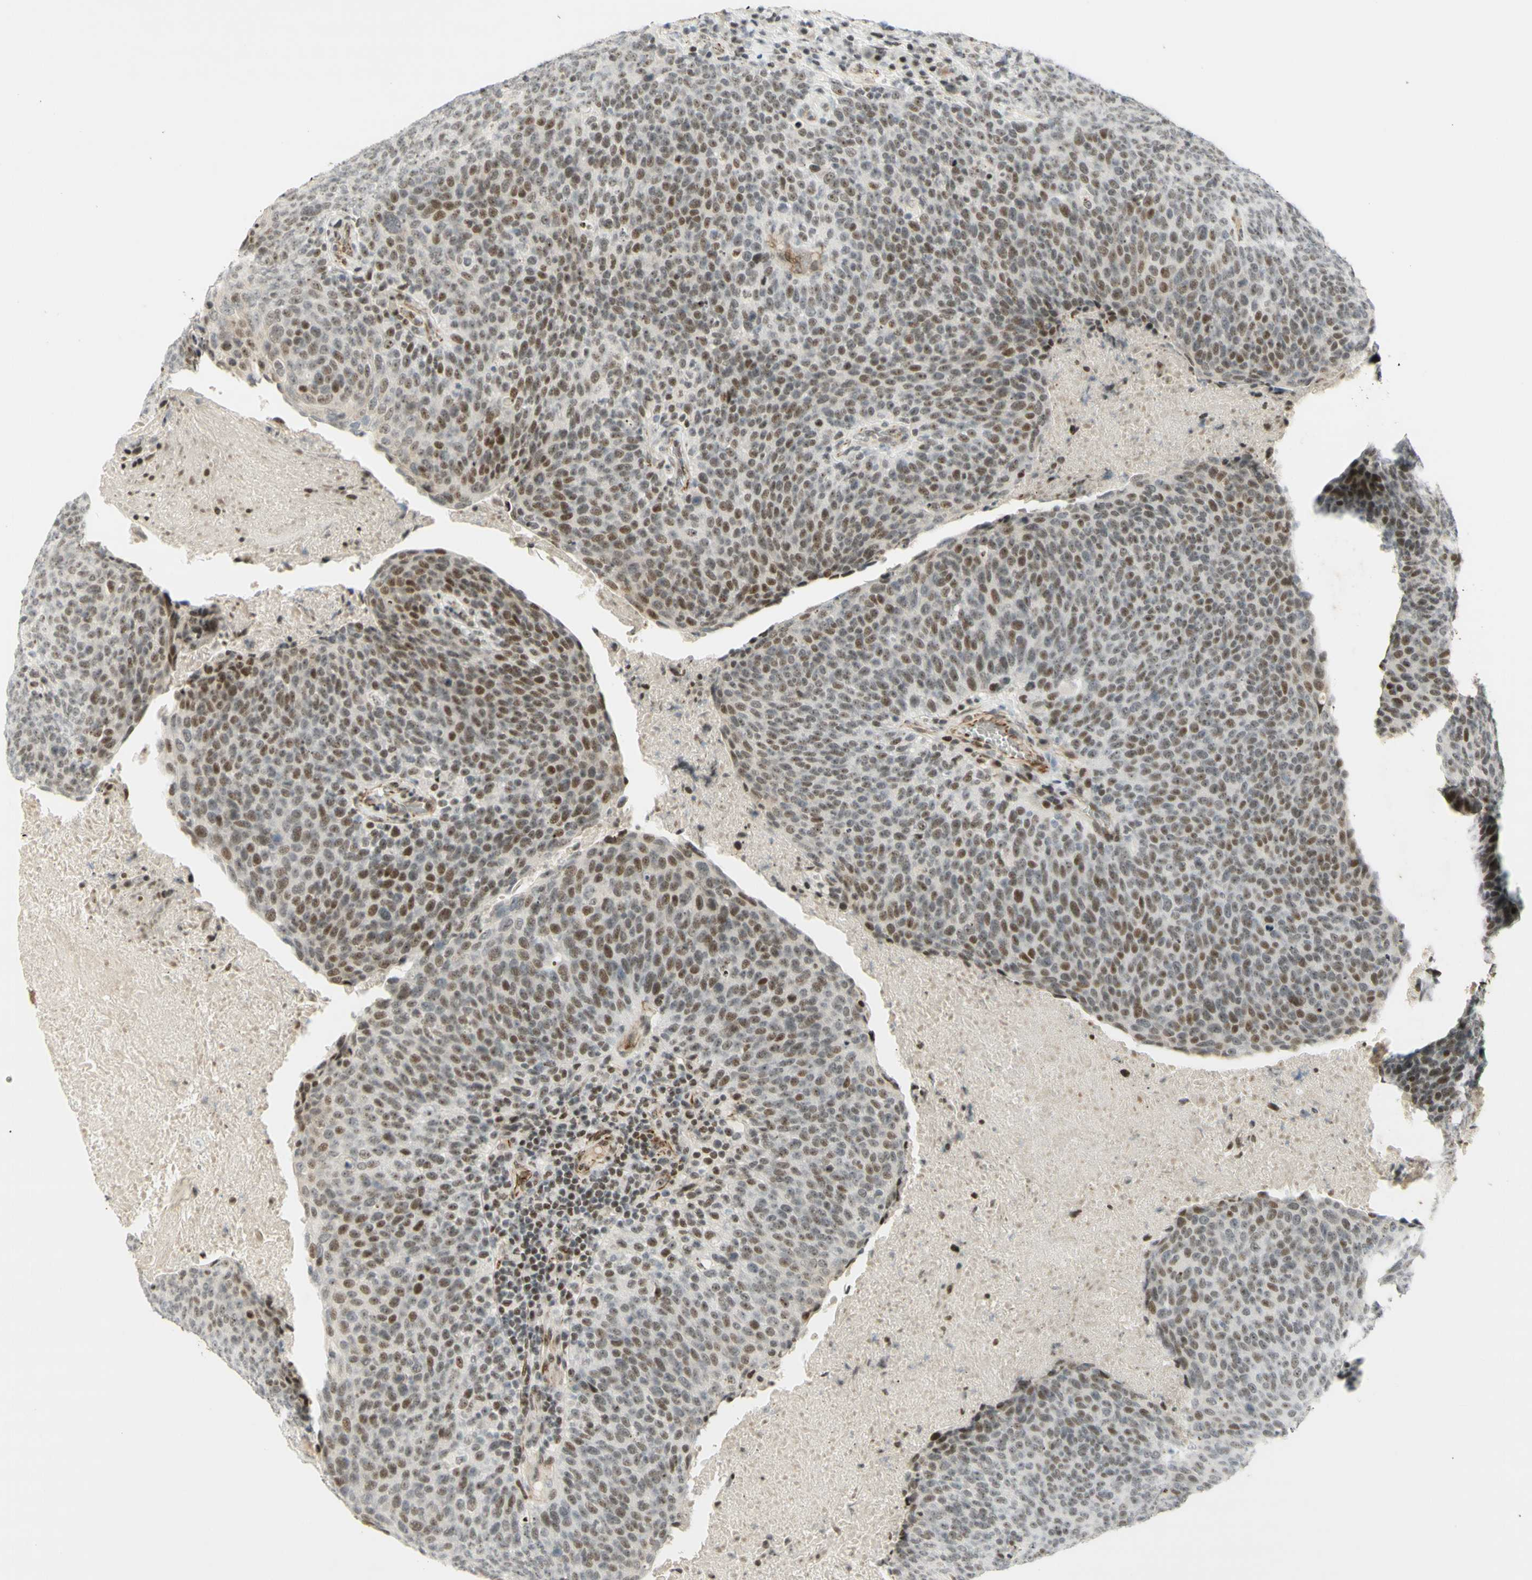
{"staining": {"intensity": "moderate", "quantity": ">75%", "location": "nuclear"}, "tissue": "head and neck cancer", "cell_type": "Tumor cells", "image_type": "cancer", "snomed": [{"axis": "morphology", "description": "Squamous cell carcinoma, NOS"}, {"axis": "morphology", "description": "Squamous cell carcinoma, metastatic, NOS"}, {"axis": "topography", "description": "Lymph node"}, {"axis": "topography", "description": "Head-Neck"}], "caption": "Squamous cell carcinoma (head and neck) stained with DAB immunohistochemistry exhibits medium levels of moderate nuclear expression in approximately >75% of tumor cells. The protein of interest is stained brown, and the nuclei are stained in blue (DAB (3,3'-diaminobenzidine) IHC with brightfield microscopy, high magnification).", "gene": "IRF1", "patient": {"sex": "male", "age": 62}}